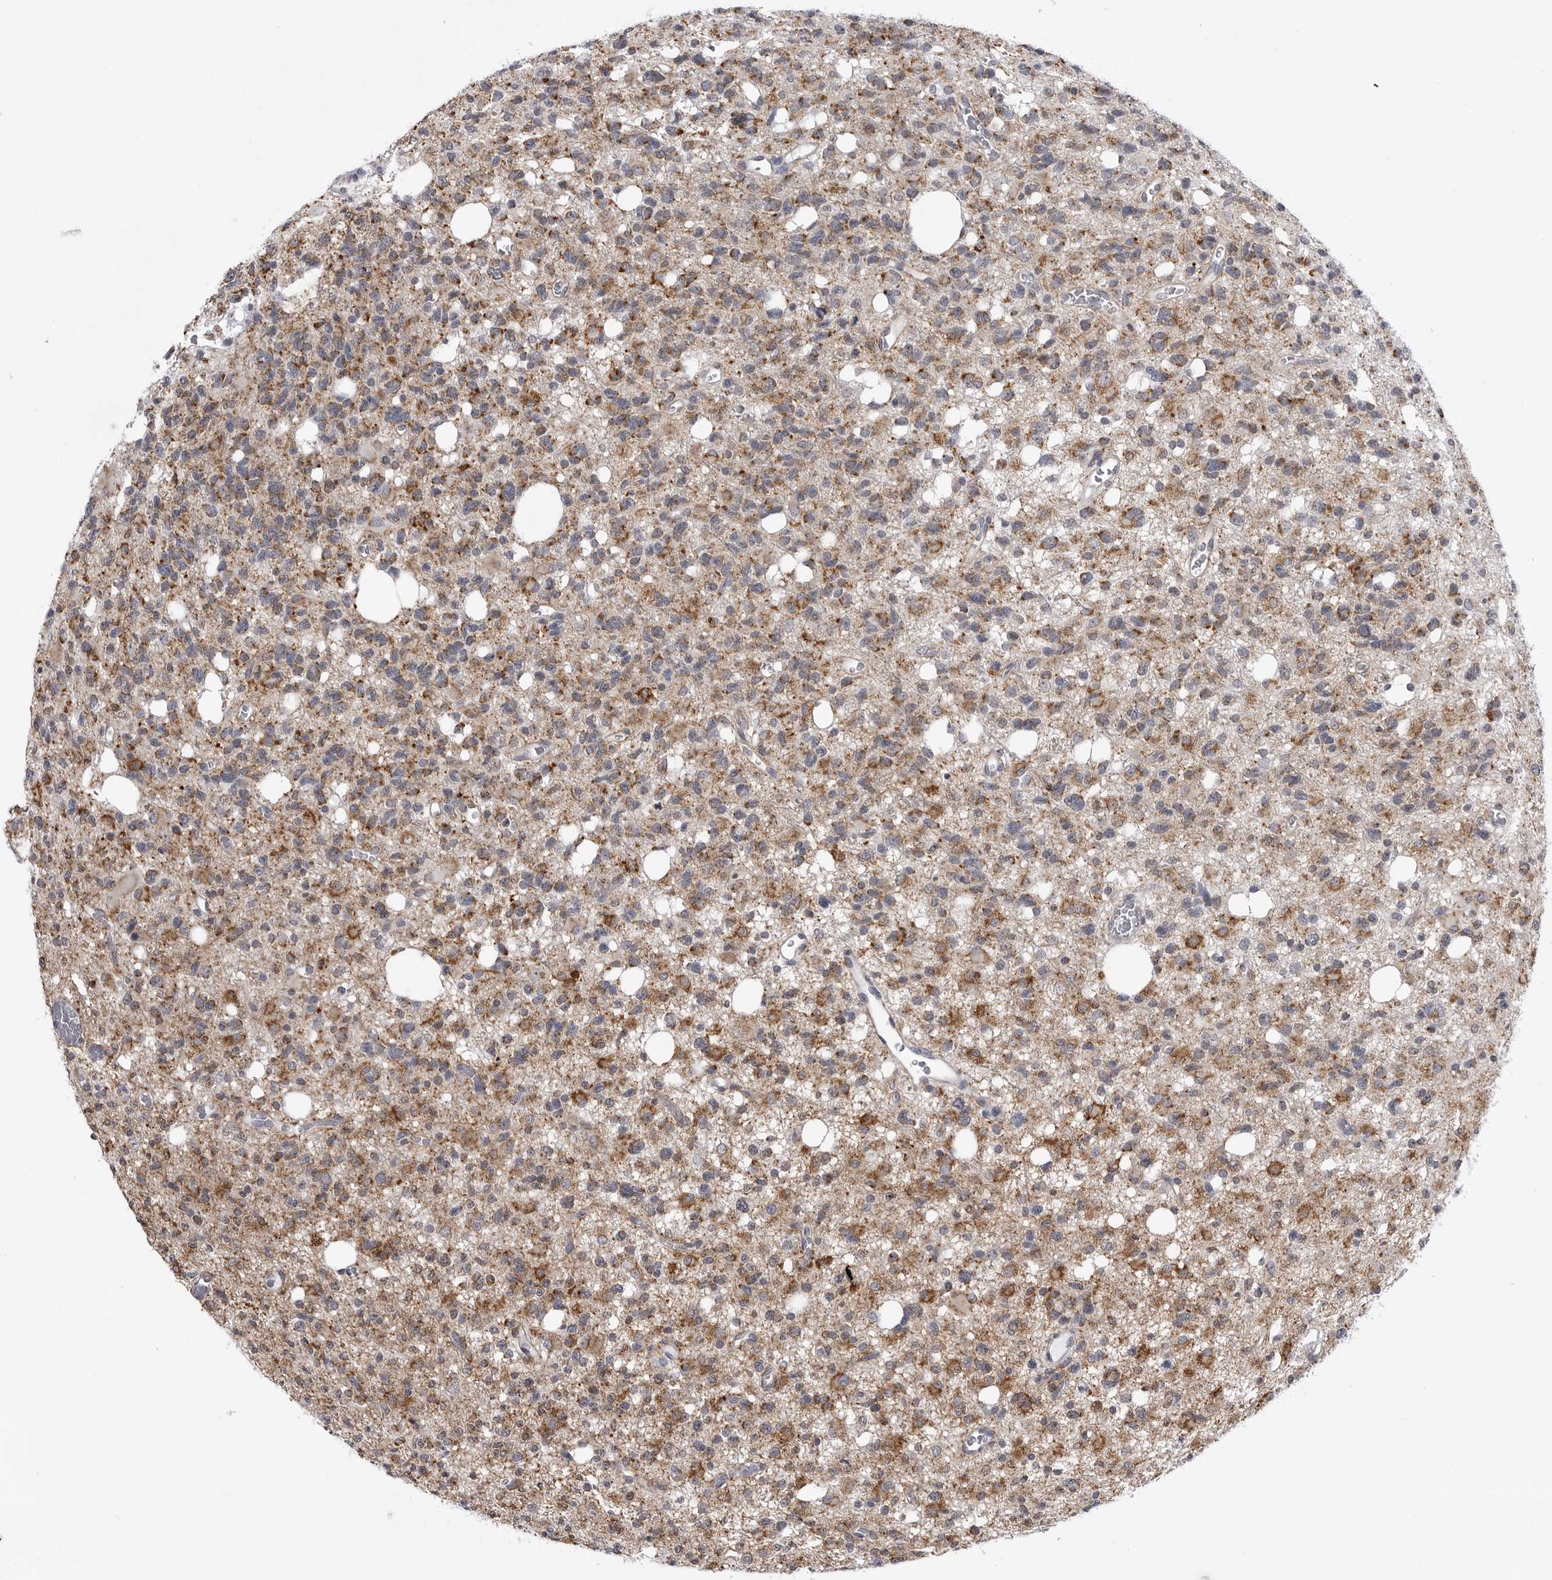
{"staining": {"intensity": "moderate", "quantity": "25%-75%", "location": "cytoplasmic/membranous"}, "tissue": "glioma", "cell_type": "Tumor cells", "image_type": "cancer", "snomed": [{"axis": "morphology", "description": "Glioma, malignant, High grade"}, {"axis": "topography", "description": "Brain"}], "caption": "Brown immunohistochemical staining in human malignant glioma (high-grade) shows moderate cytoplasmic/membranous positivity in about 25%-75% of tumor cells. Immunohistochemistry stains the protein of interest in brown and the nuclei are stained blue.", "gene": "FH", "patient": {"sex": "female", "age": 62}}